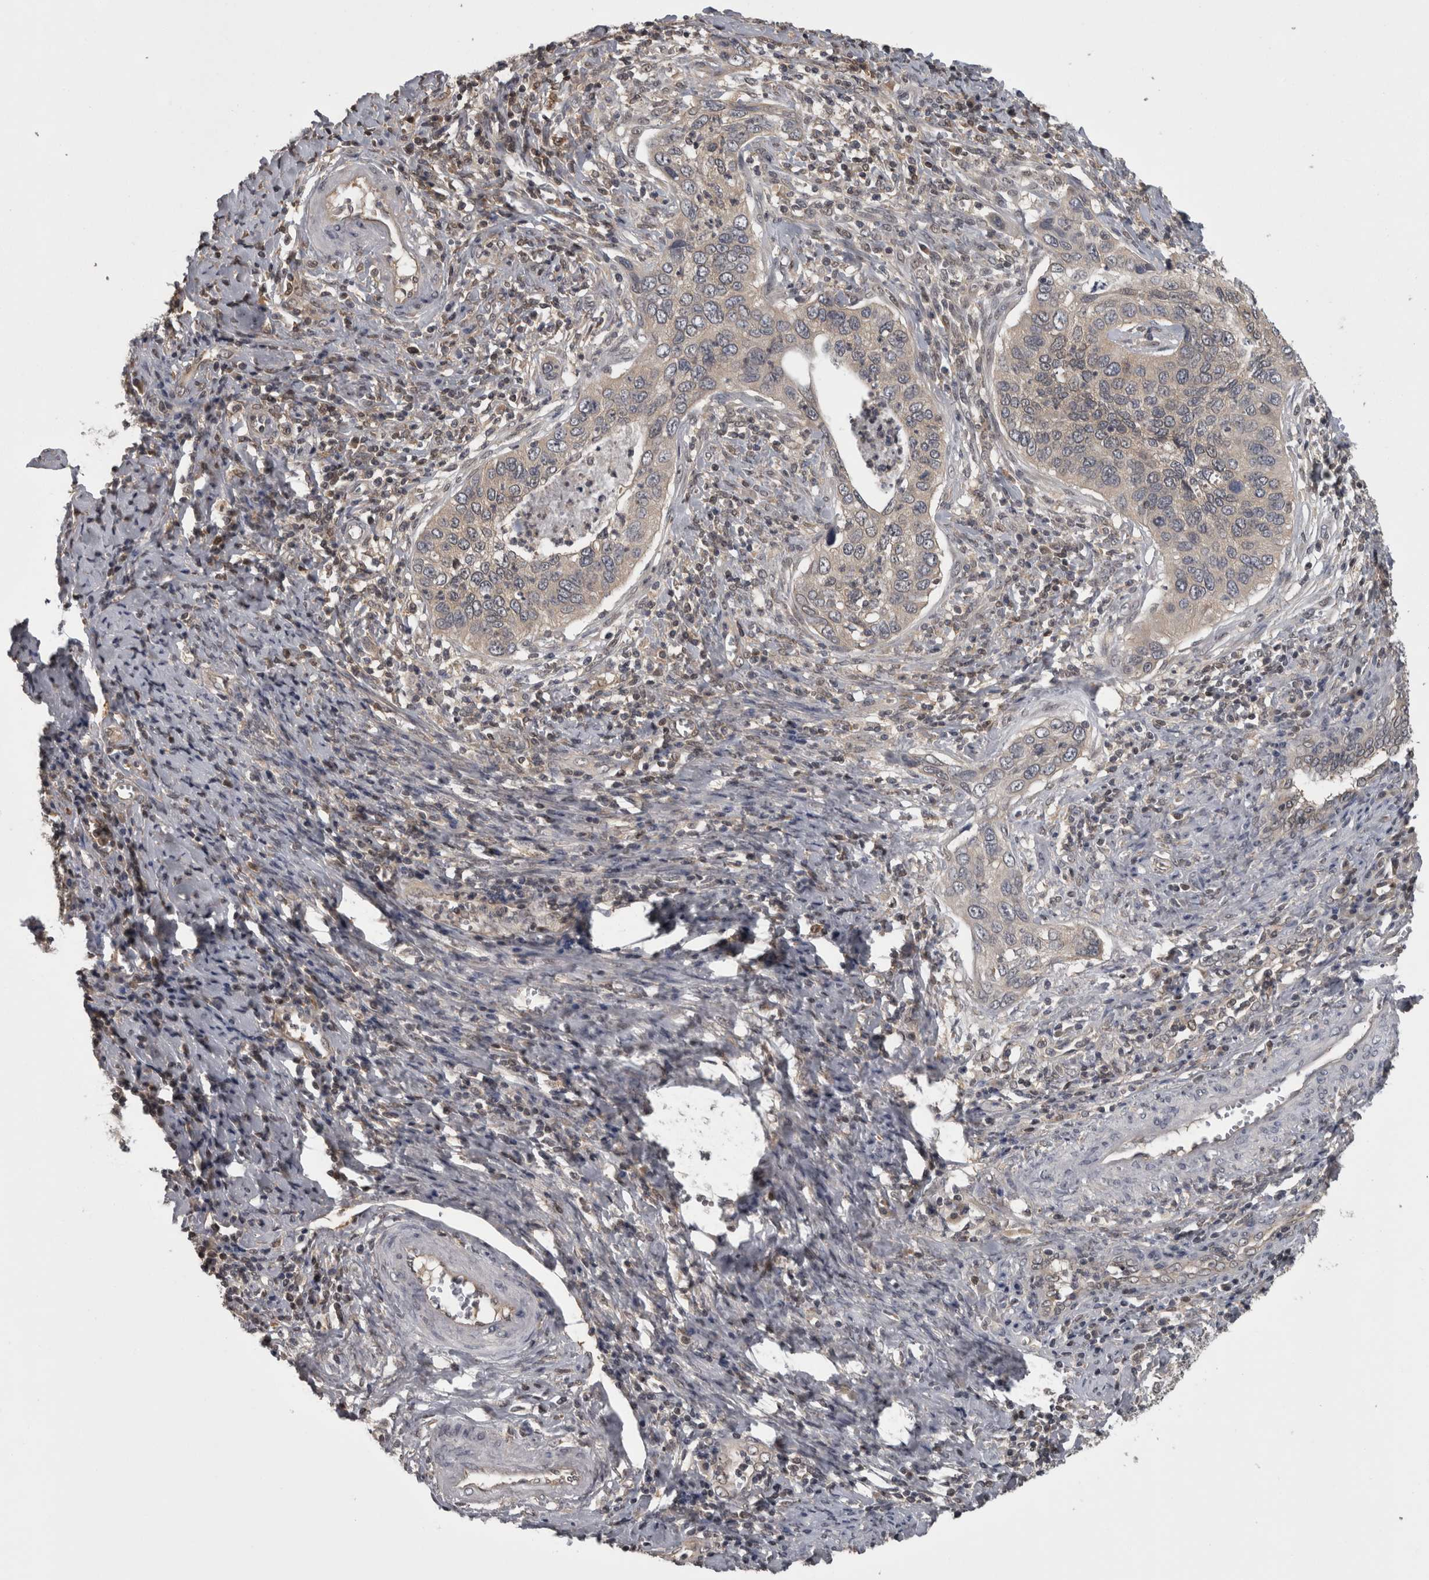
{"staining": {"intensity": "weak", "quantity": "25%-75%", "location": "cytoplasmic/membranous"}, "tissue": "cervical cancer", "cell_type": "Tumor cells", "image_type": "cancer", "snomed": [{"axis": "morphology", "description": "Squamous cell carcinoma, NOS"}, {"axis": "topography", "description": "Cervix"}], "caption": "Immunohistochemical staining of cervical cancer (squamous cell carcinoma) exhibits low levels of weak cytoplasmic/membranous protein staining in approximately 25%-75% of tumor cells.", "gene": "APRT", "patient": {"sex": "female", "age": 53}}